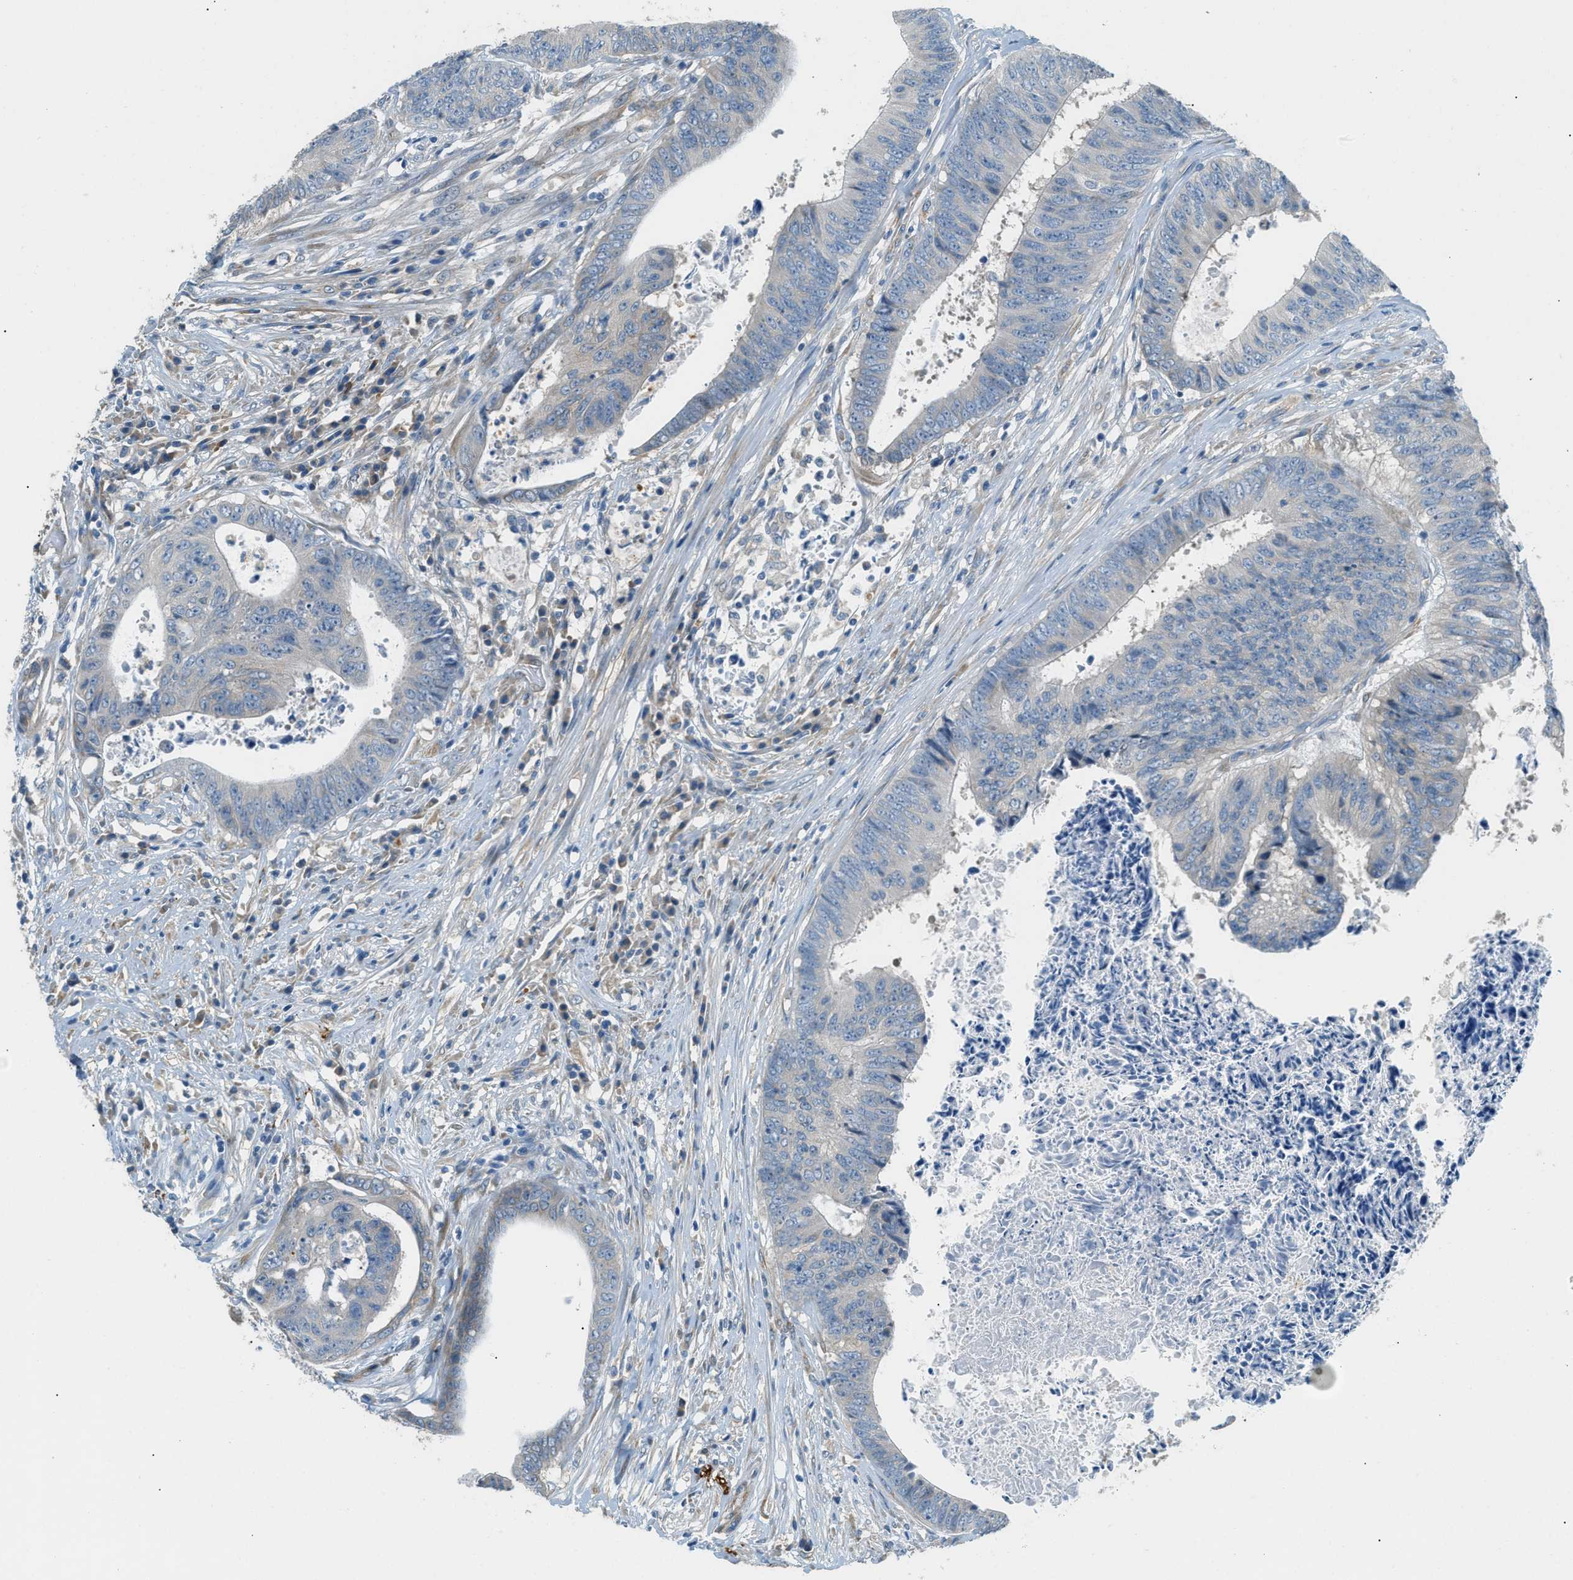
{"staining": {"intensity": "negative", "quantity": "none", "location": "none"}, "tissue": "colorectal cancer", "cell_type": "Tumor cells", "image_type": "cancer", "snomed": [{"axis": "morphology", "description": "Adenocarcinoma, NOS"}, {"axis": "topography", "description": "Rectum"}], "caption": "Immunohistochemistry (IHC) photomicrograph of neoplastic tissue: human colorectal adenocarcinoma stained with DAB displays no significant protein staining in tumor cells.", "gene": "ZNF367", "patient": {"sex": "male", "age": 72}}